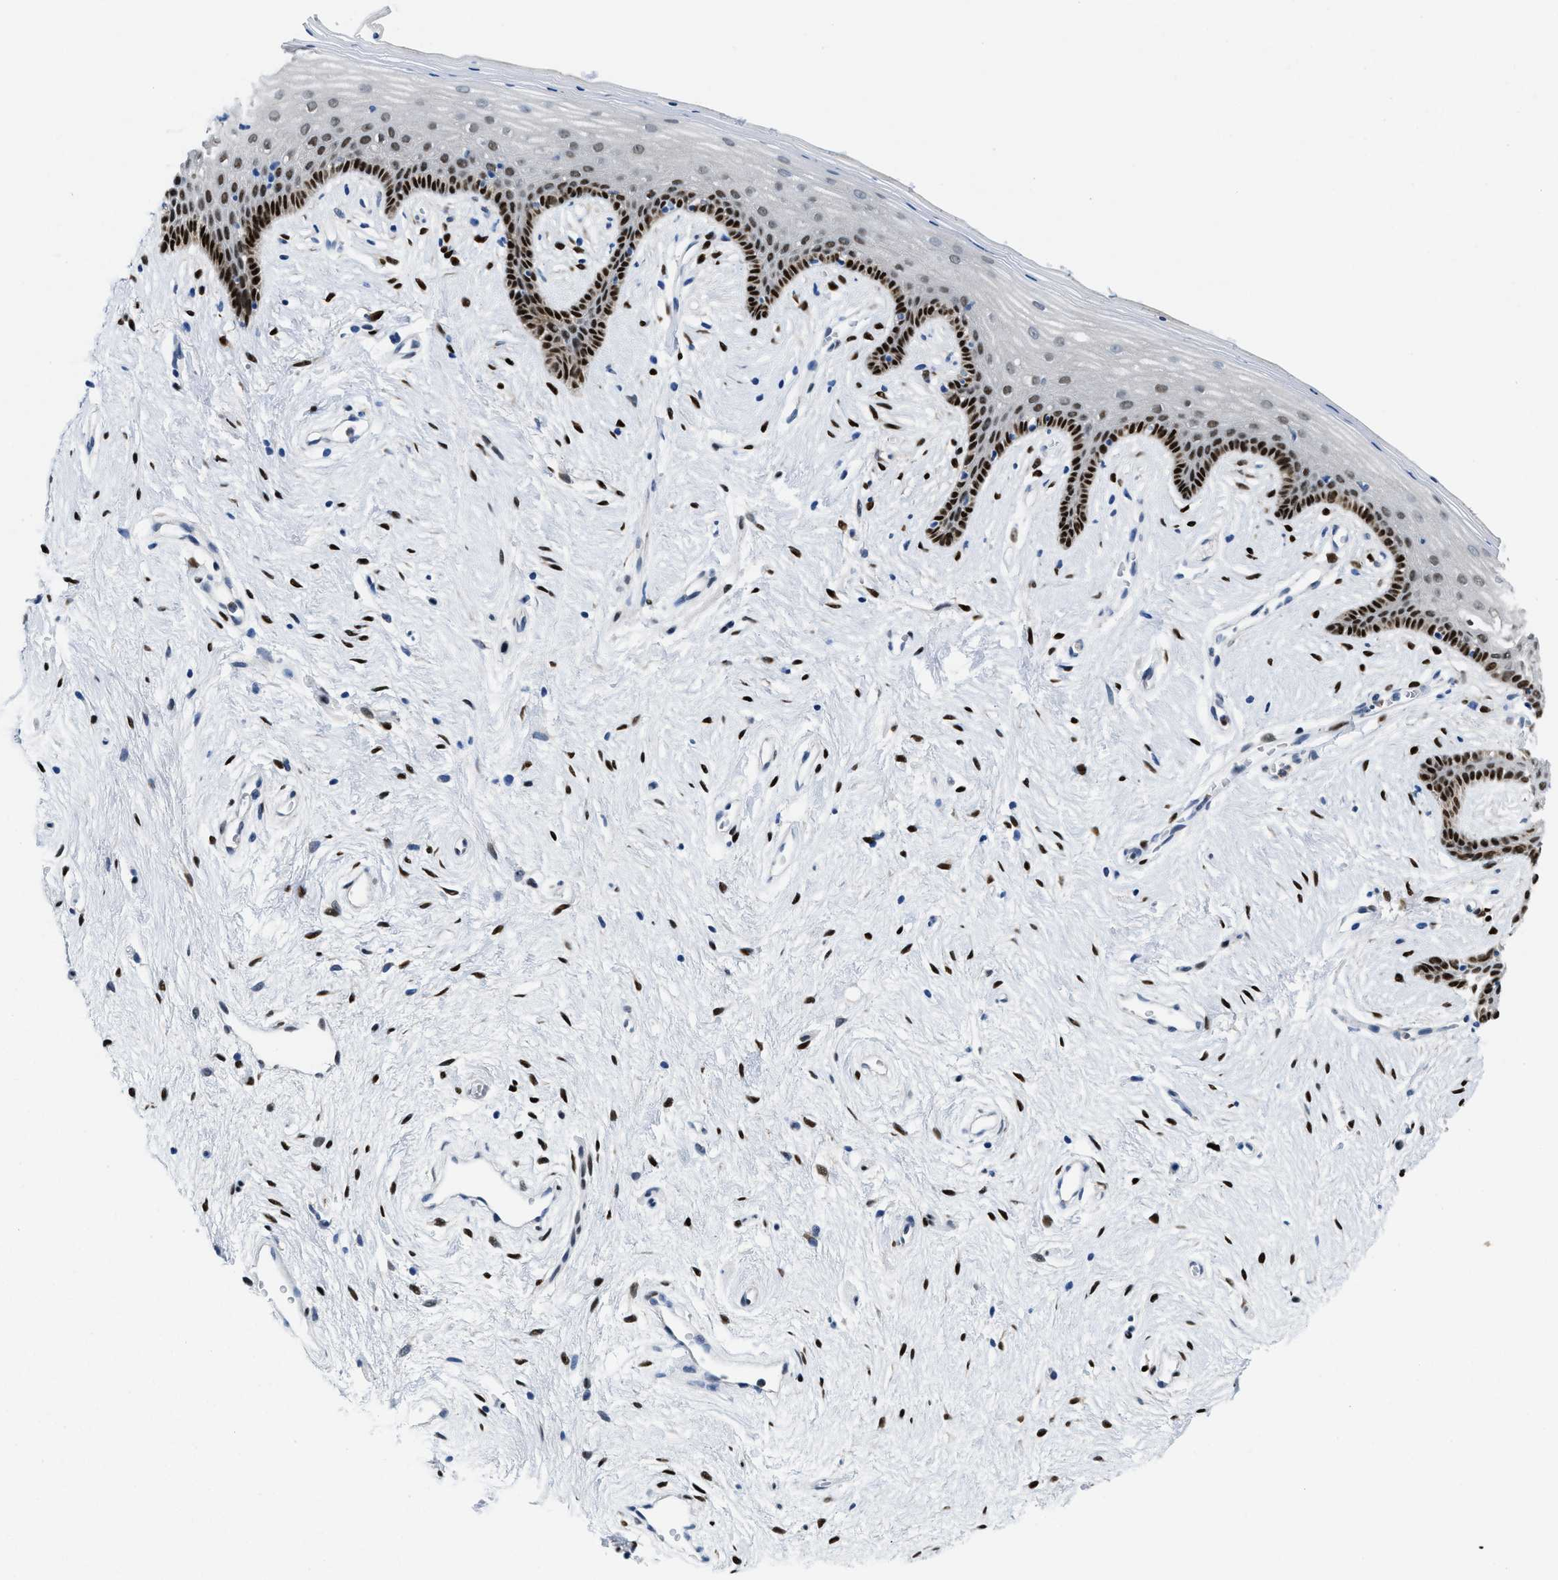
{"staining": {"intensity": "strong", "quantity": "<25%", "location": "nuclear"}, "tissue": "vagina", "cell_type": "Squamous epithelial cells", "image_type": "normal", "snomed": [{"axis": "morphology", "description": "Normal tissue, NOS"}, {"axis": "topography", "description": "Vagina"}], "caption": "A medium amount of strong nuclear staining is identified in approximately <25% of squamous epithelial cells in benign vagina. (DAB = brown stain, brightfield microscopy at high magnification).", "gene": "NFIX", "patient": {"sex": "female", "age": 44}}